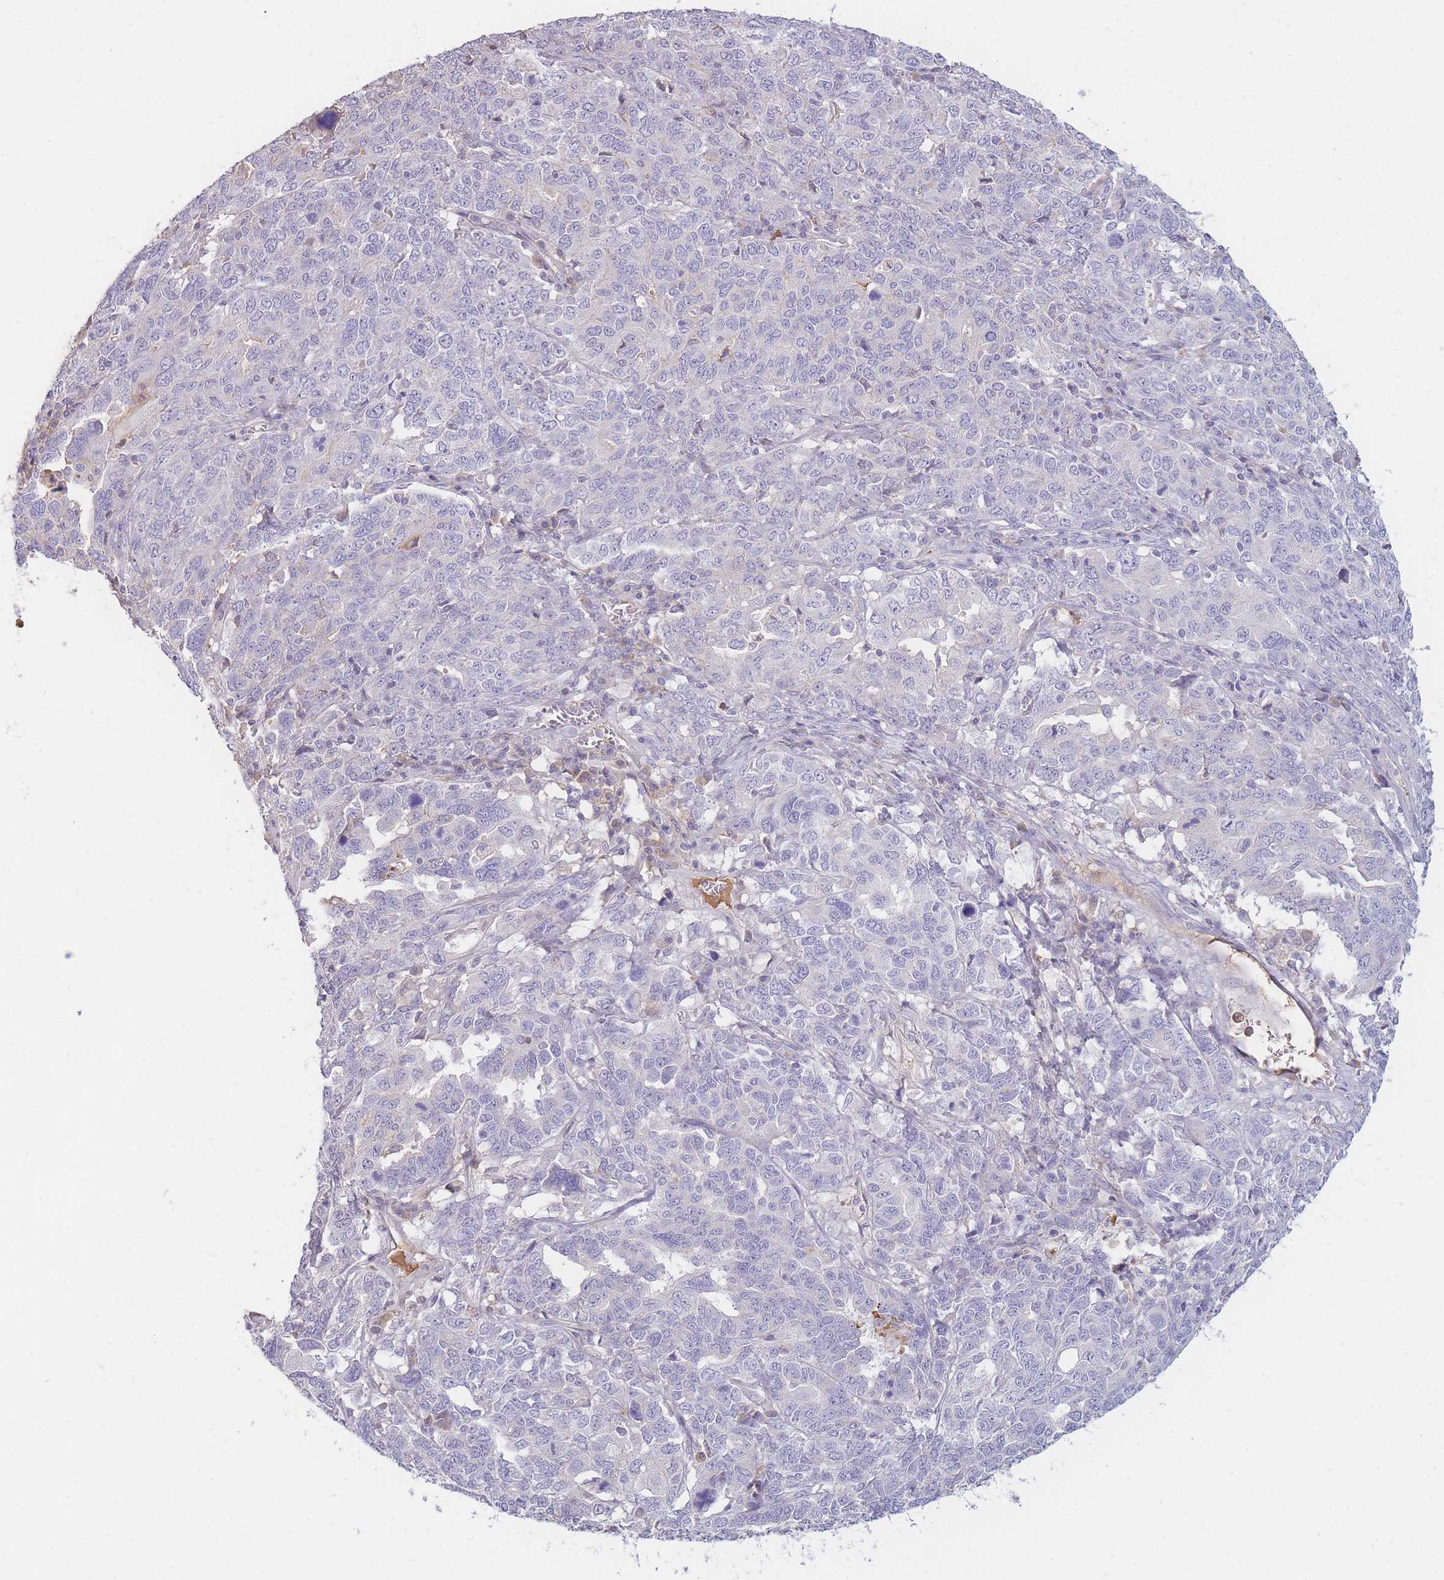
{"staining": {"intensity": "negative", "quantity": "none", "location": "none"}, "tissue": "ovarian cancer", "cell_type": "Tumor cells", "image_type": "cancer", "snomed": [{"axis": "morphology", "description": "Carcinoma, endometroid"}, {"axis": "topography", "description": "Ovary"}], "caption": "Tumor cells are negative for protein expression in human ovarian endometroid carcinoma. (Immunohistochemistry (ihc), brightfield microscopy, high magnification).", "gene": "TPSD1", "patient": {"sex": "female", "age": 62}}